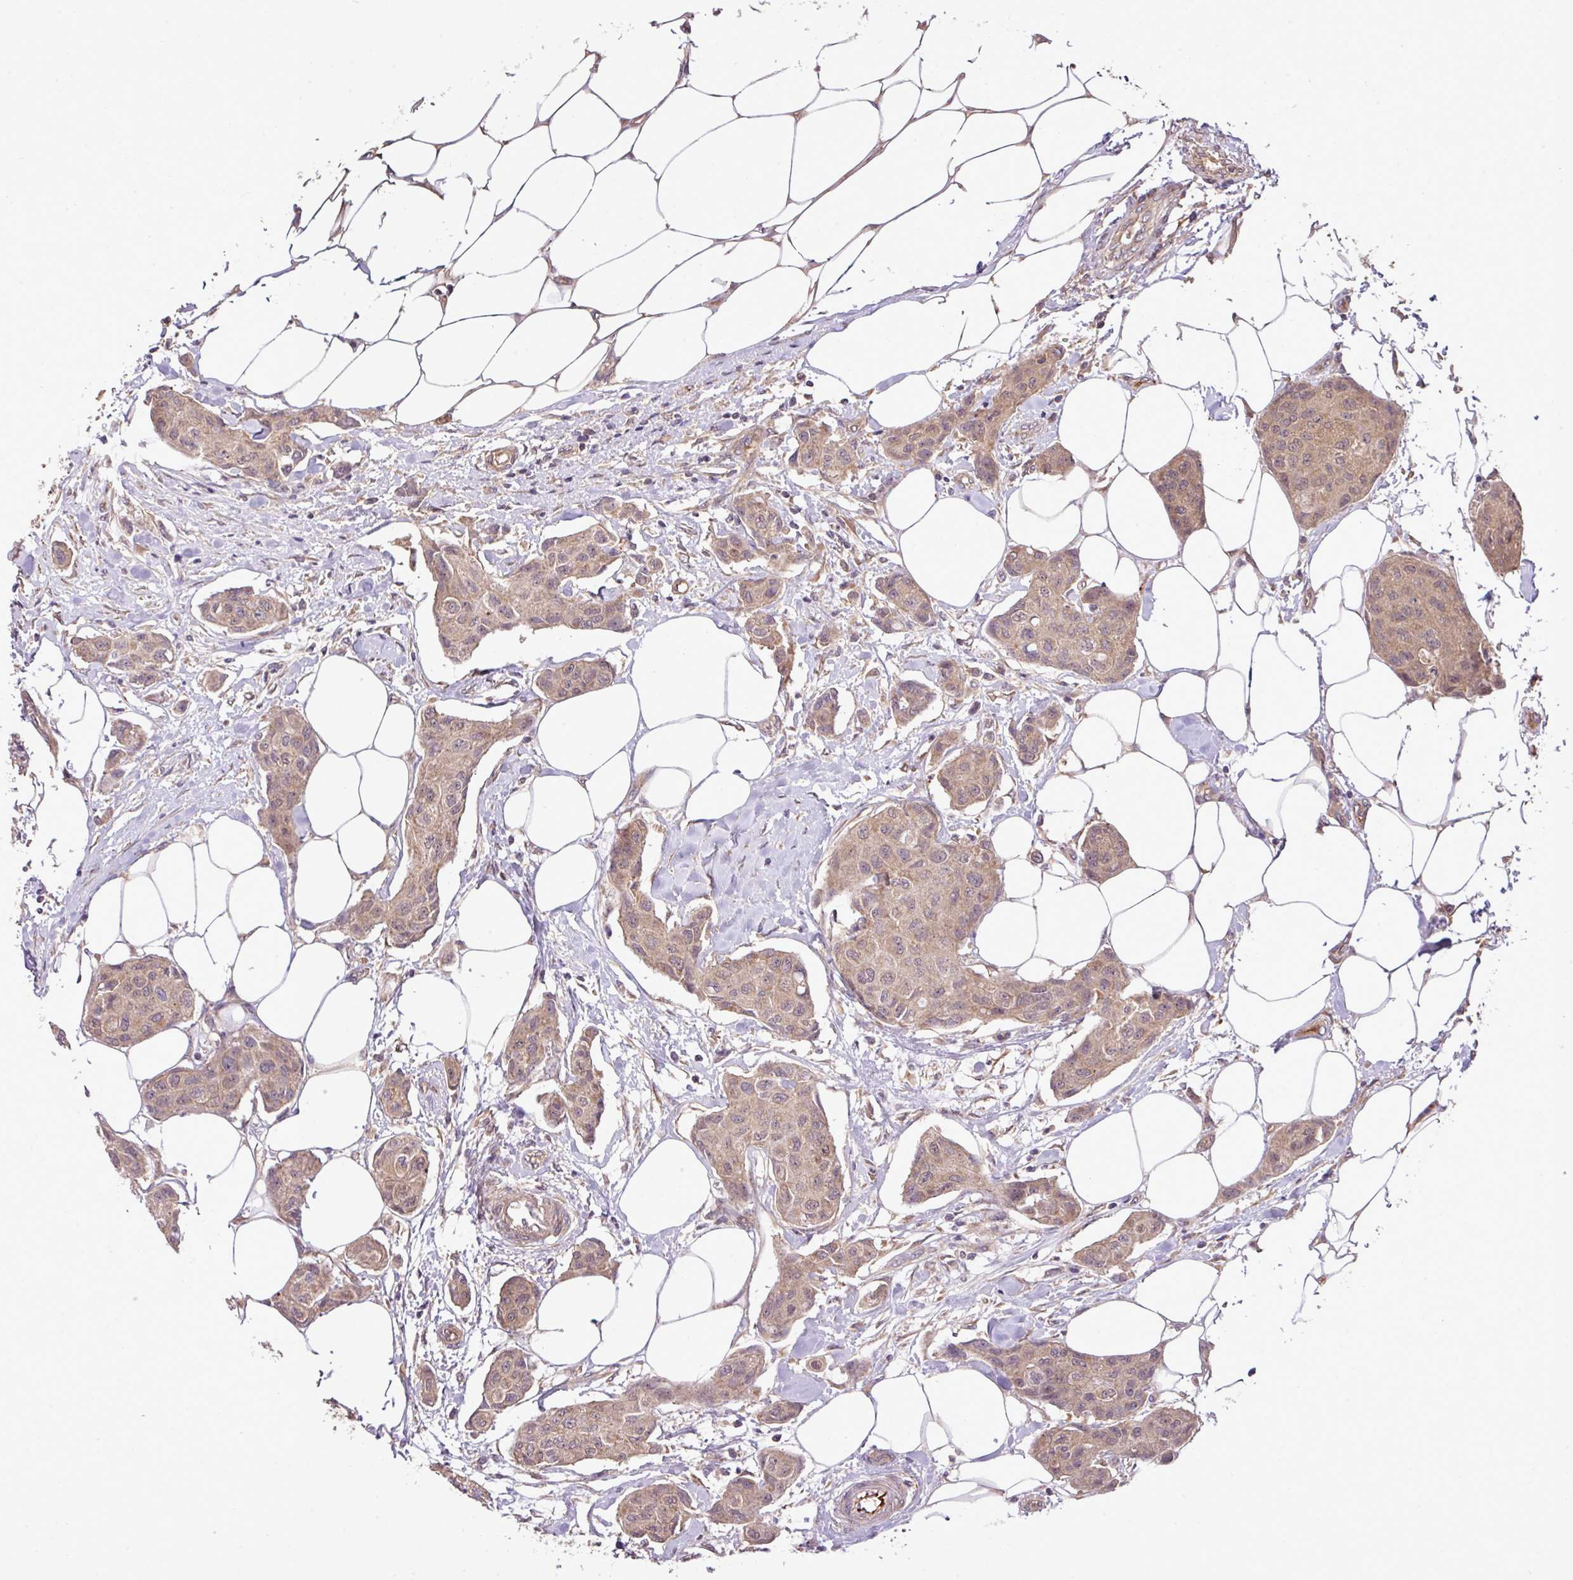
{"staining": {"intensity": "moderate", "quantity": ">75%", "location": "cytoplasmic/membranous"}, "tissue": "breast cancer", "cell_type": "Tumor cells", "image_type": "cancer", "snomed": [{"axis": "morphology", "description": "Duct carcinoma"}, {"axis": "topography", "description": "Breast"}, {"axis": "topography", "description": "Lymph node"}], "caption": "An immunohistochemistry image of tumor tissue is shown. Protein staining in brown shows moderate cytoplasmic/membranous positivity in breast intraductal carcinoma within tumor cells.", "gene": "XIAP", "patient": {"sex": "female", "age": 80}}